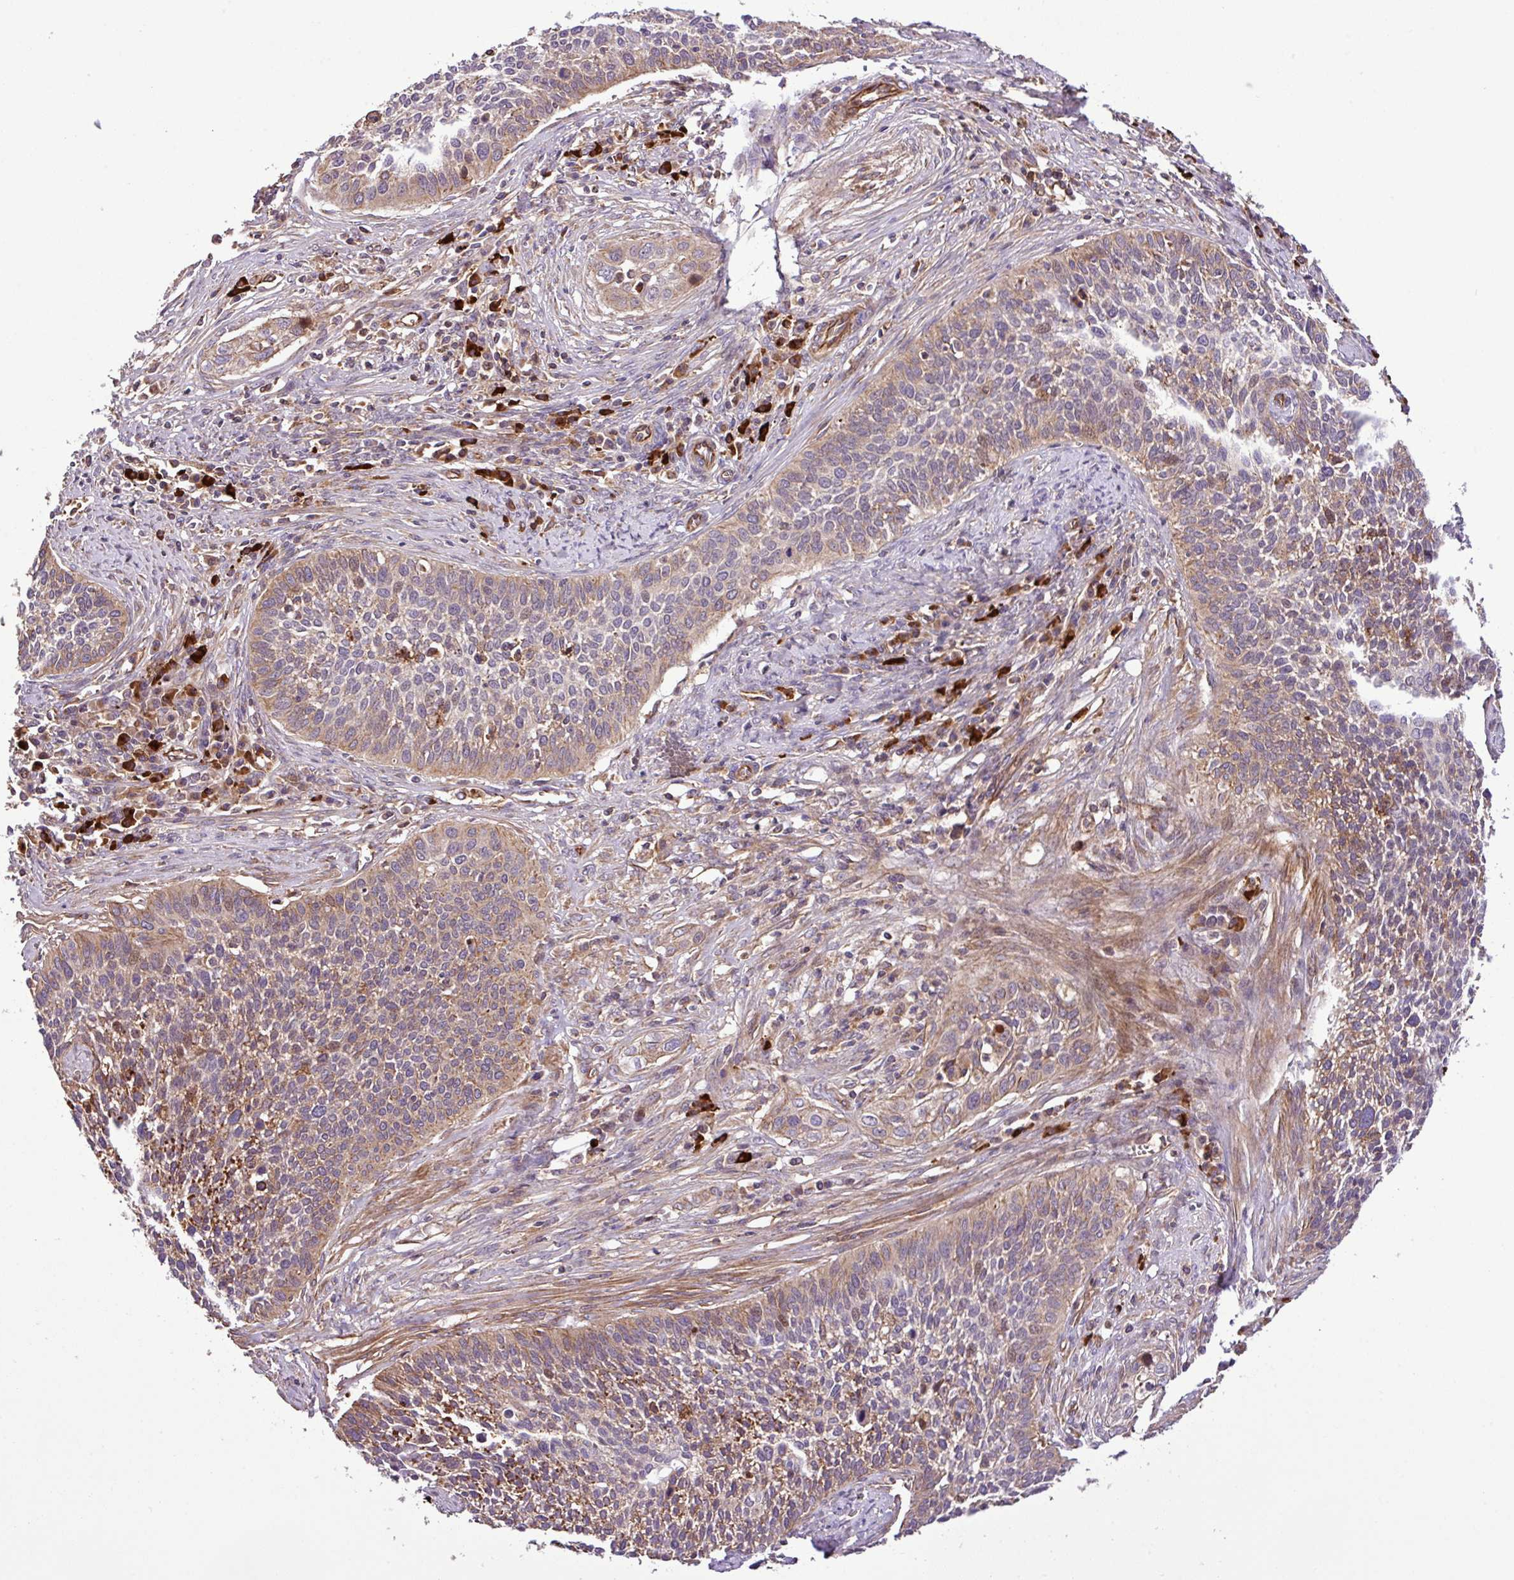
{"staining": {"intensity": "weak", "quantity": "25%-75%", "location": "cytoplasmic/membranous"}, "tissue": "cervical cancer", "cell_type": "Tumor cells", "image_type": "cancer", "snomed": [{"axis": "morphology", "description": "Squamous cell carcinoma, NOS"}, {"axis": "topography", "description": "Cervix"}], "caption": "This image demonstrates immunohistochemistry (IHC) staining of squamous cell carcinoma (cervical), with low weak cytoplasmic/membranous staining in approximately 25%-75% of tumor cells.", "gene": "ZNF266", "patient": {"sex": "female", "age": 34}}